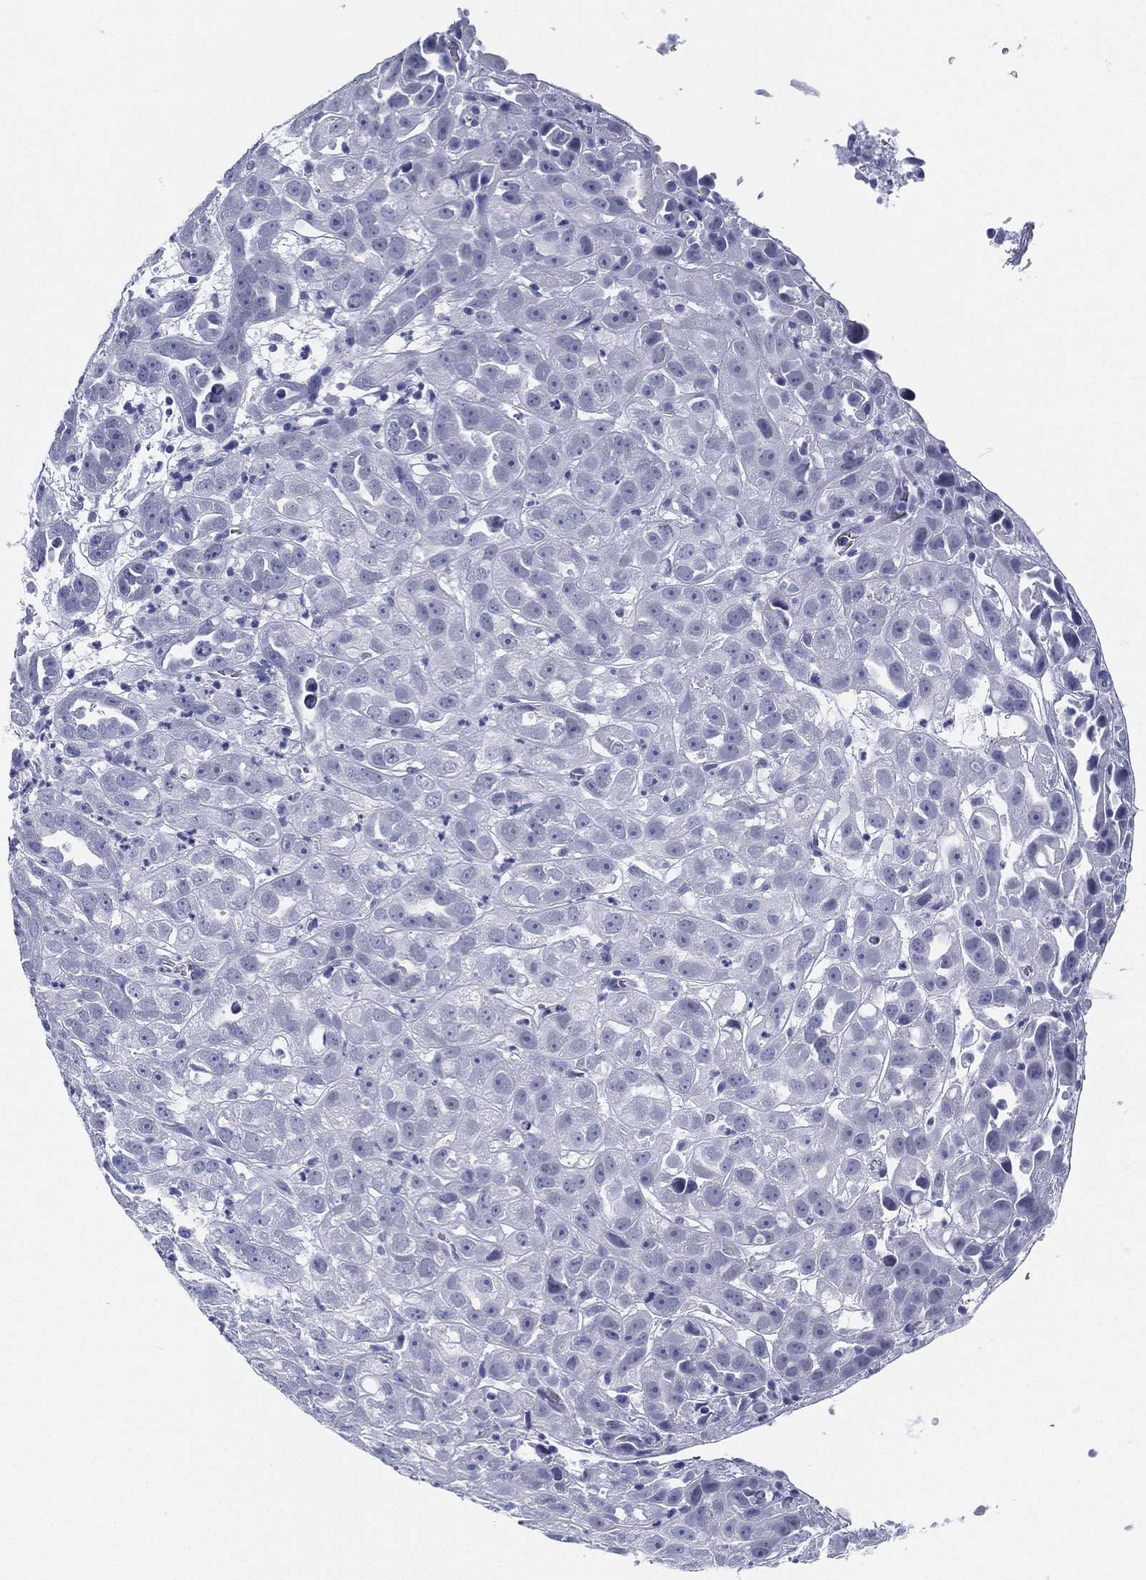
{"staining": {"intensity": "negative", "quantity": "none", "location": "none"}, "tissue": "urothelial cancer", "cell_type": "Tumor cells", "image_type": "cancer", "snomed": [{"axis": "morphology", "description": "Urothelial carcinoma, High grade"}, {"axis": "topography", "description": "Urinary bladder"}], "caption": "A high-resolution image shows immunohistochemistry staining of urothelial cancer, which shows no significant expression in tumor cells.", "gene": "ATP1B2", "patient": {"sex": "female", "age": 41}}